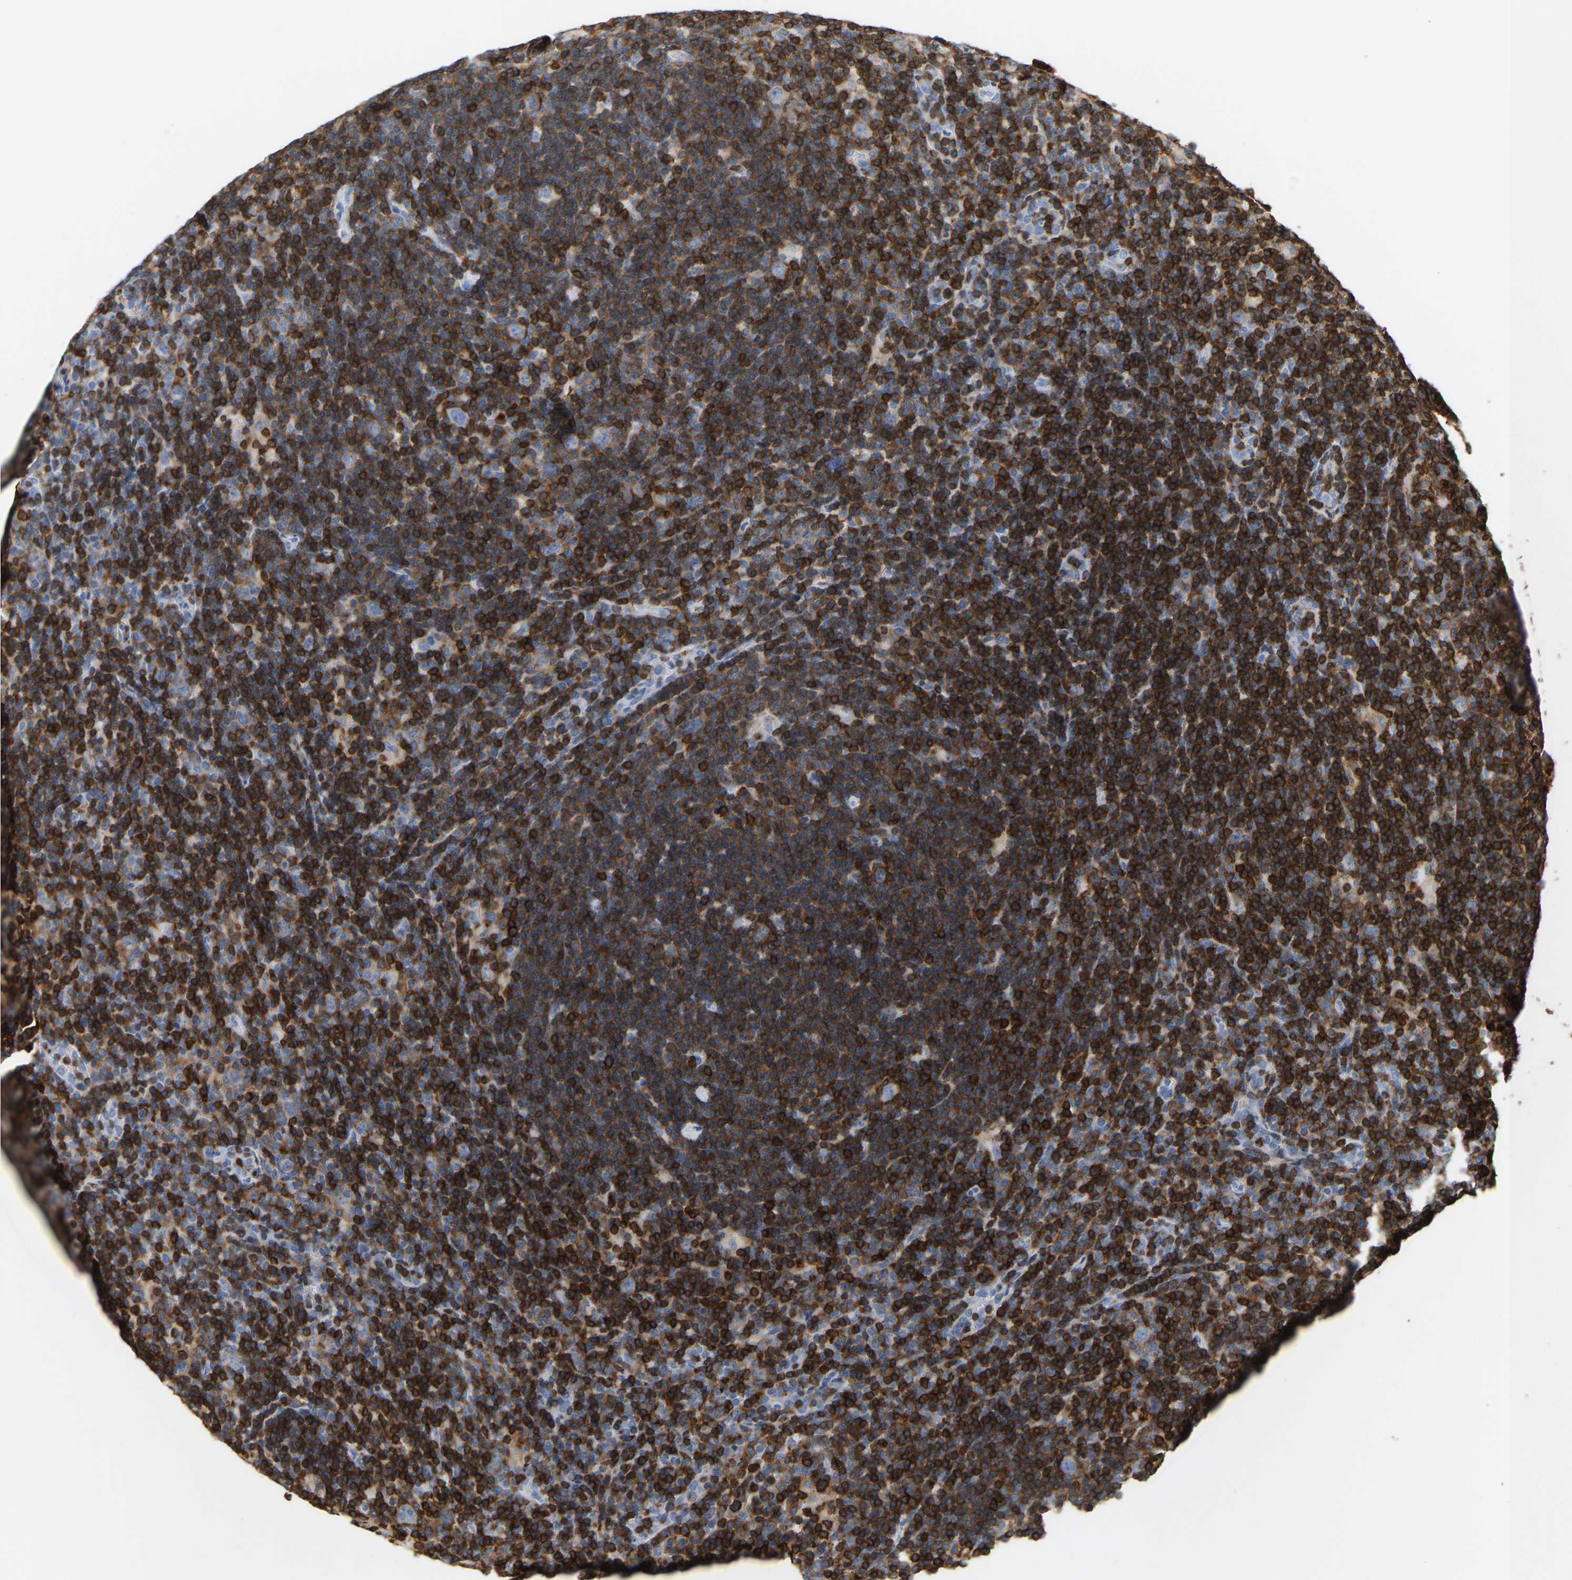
{"staining": {"intensity": "negative", "quantity": "none", "location": "none"}, "tissue": "lymphoma", "cell_type": "Tumor cells", "image_type": "cancer", "snomed": [{"axis": "morphology", "description": "Hodgkin's disease, NOS"}, {"axis": "topography", "description": "Lymph node"}], "caption": "Photomicrograph shows no significant protein positivity in tumor cells of lymphoma. The staining was performed using DAB to visualize the protein expression in brown, while the nuclei were stained in blue with hematoxylin (Magnification: 20x).", "gene": "EVL", "patient": {"sex": "female", "age": 57}}